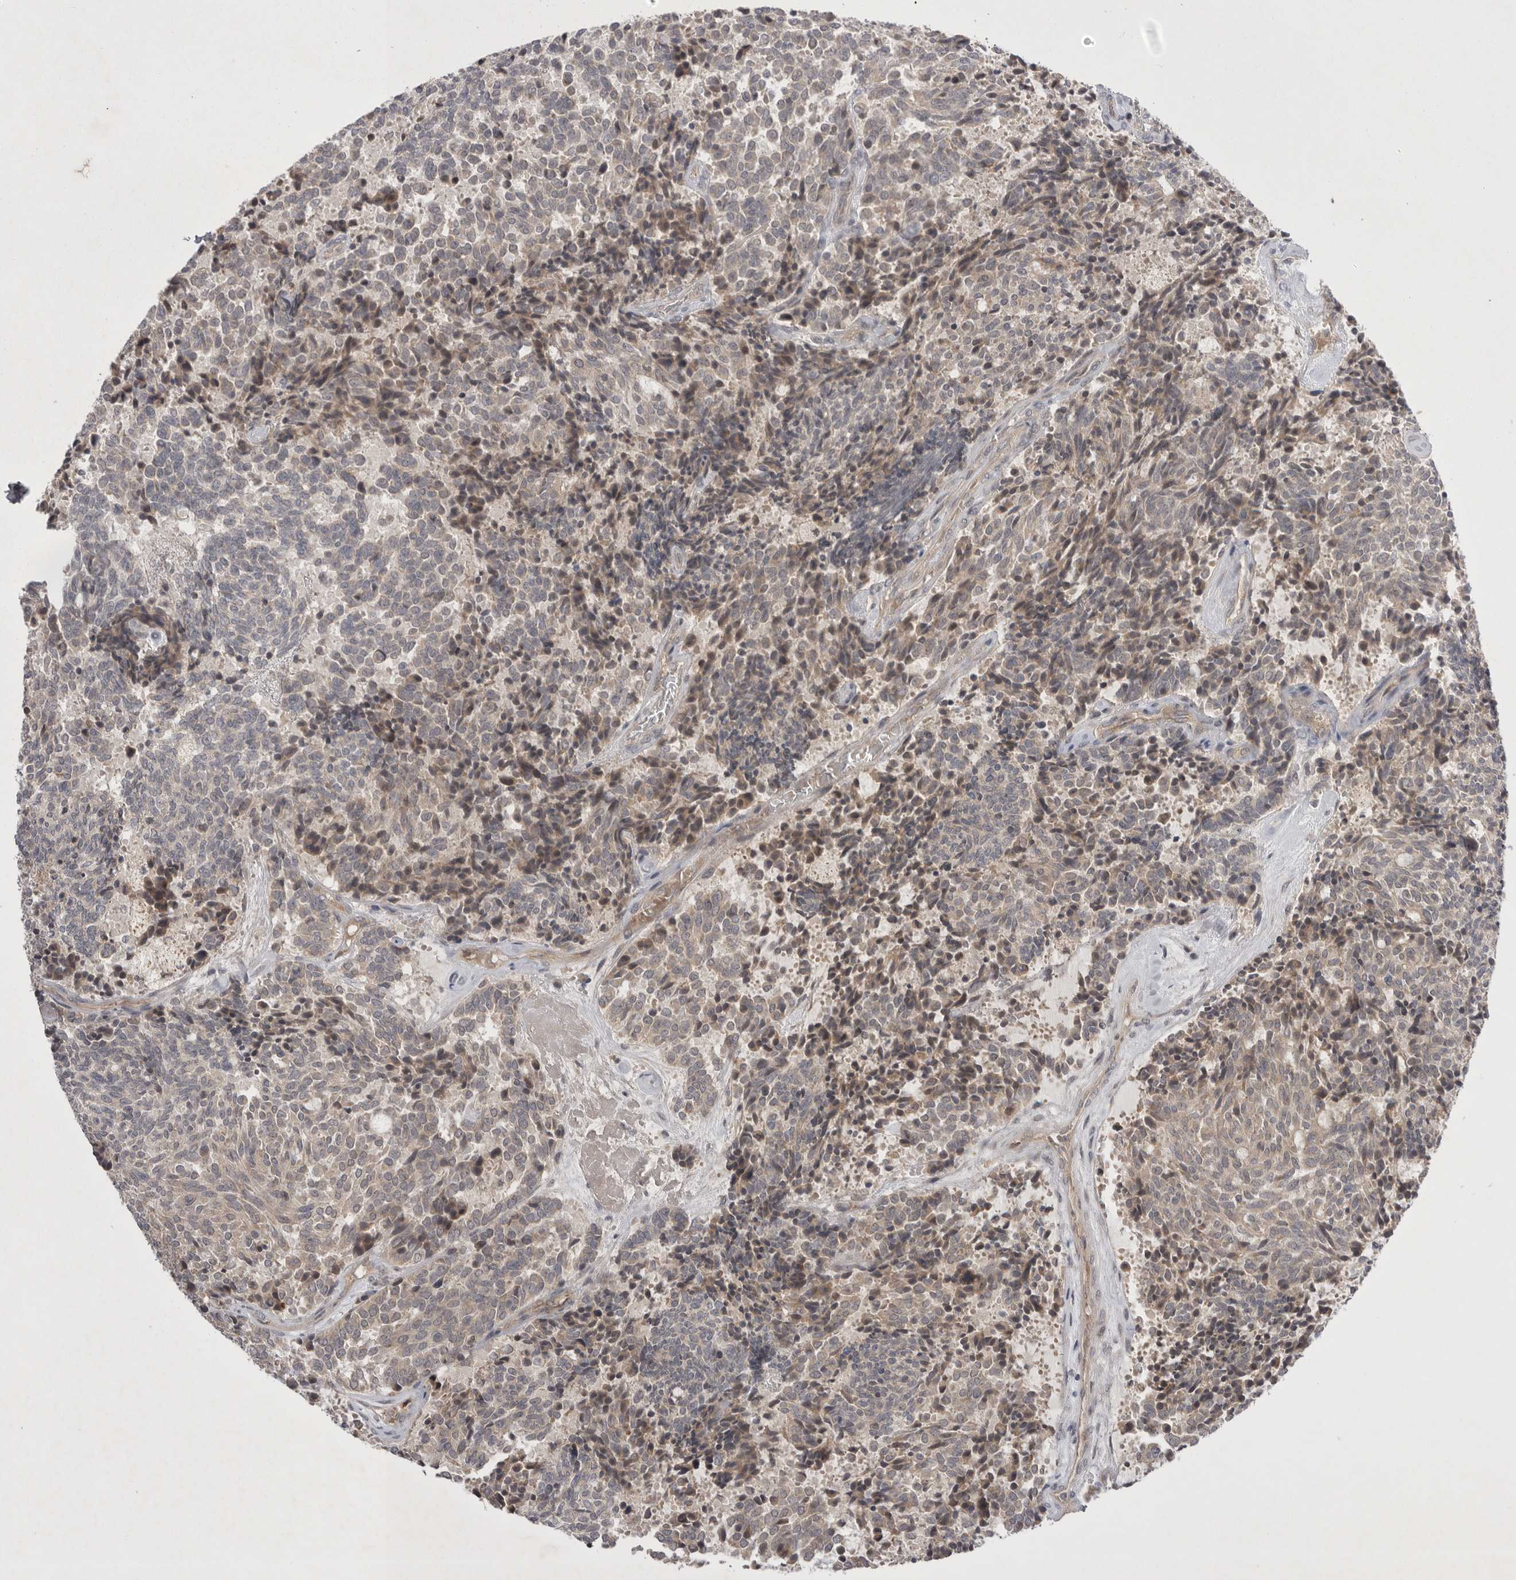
{"staining": {"intensity": "weak", "quantity": "25%-75%", "location": "cytoplasmic/membranous"}, "tissue": "carcinoid", "cell_type": "Tumor cells", "image_type": "cancer", "snomed": [{"axis": "morphology", "description": "Carcinoid, malignant, NOS"}, {"axis": "topography", "description": "Pancreas"}], "caption": "Weak cytoplasmic/membranous protein staining is identified in about 25%-75% of tumor cells in carcinoid.", "gene": "NRCAM", "patient": {"sex": "female", "age": 54}}